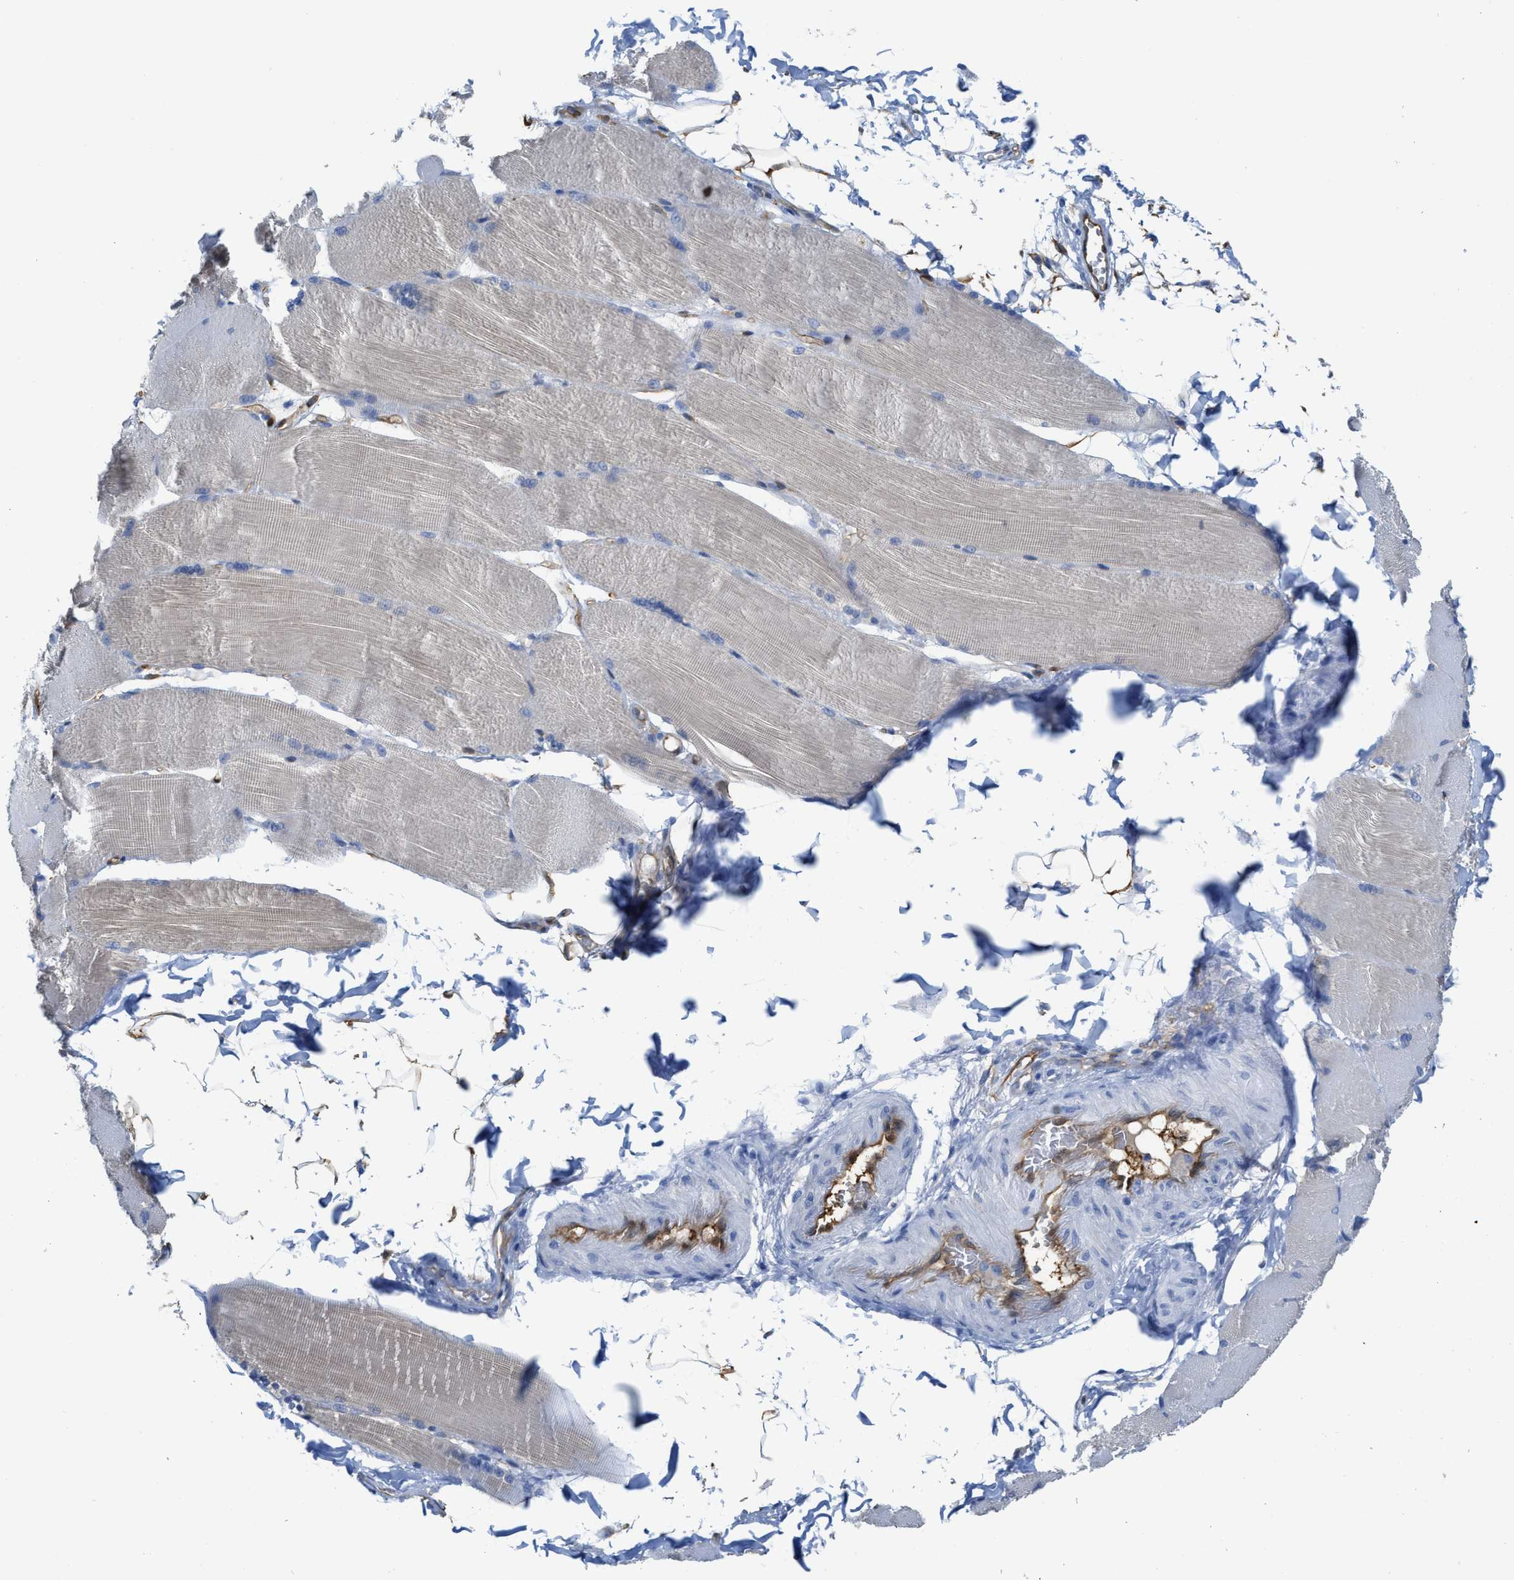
{"staining": {"intensity": "negative", "quantity": "none", "location": "none"}, "tissue": "skeletal muscle", "cell_type": "Myocytes", "image_type": "normal", "snomed": [{"axis": "morphology", "description": "Normal tissue, NOS"}, {"axis": "topography", "description": "Skin"}, {"axis": "topography", "description": "Skeletal muscle"}], "caption": "Micrograph shows no significant protein staining in myocytes of benign skeletal muscle.", "gene": "ASS1", "patient": {"sex": "male", "age": 83}}